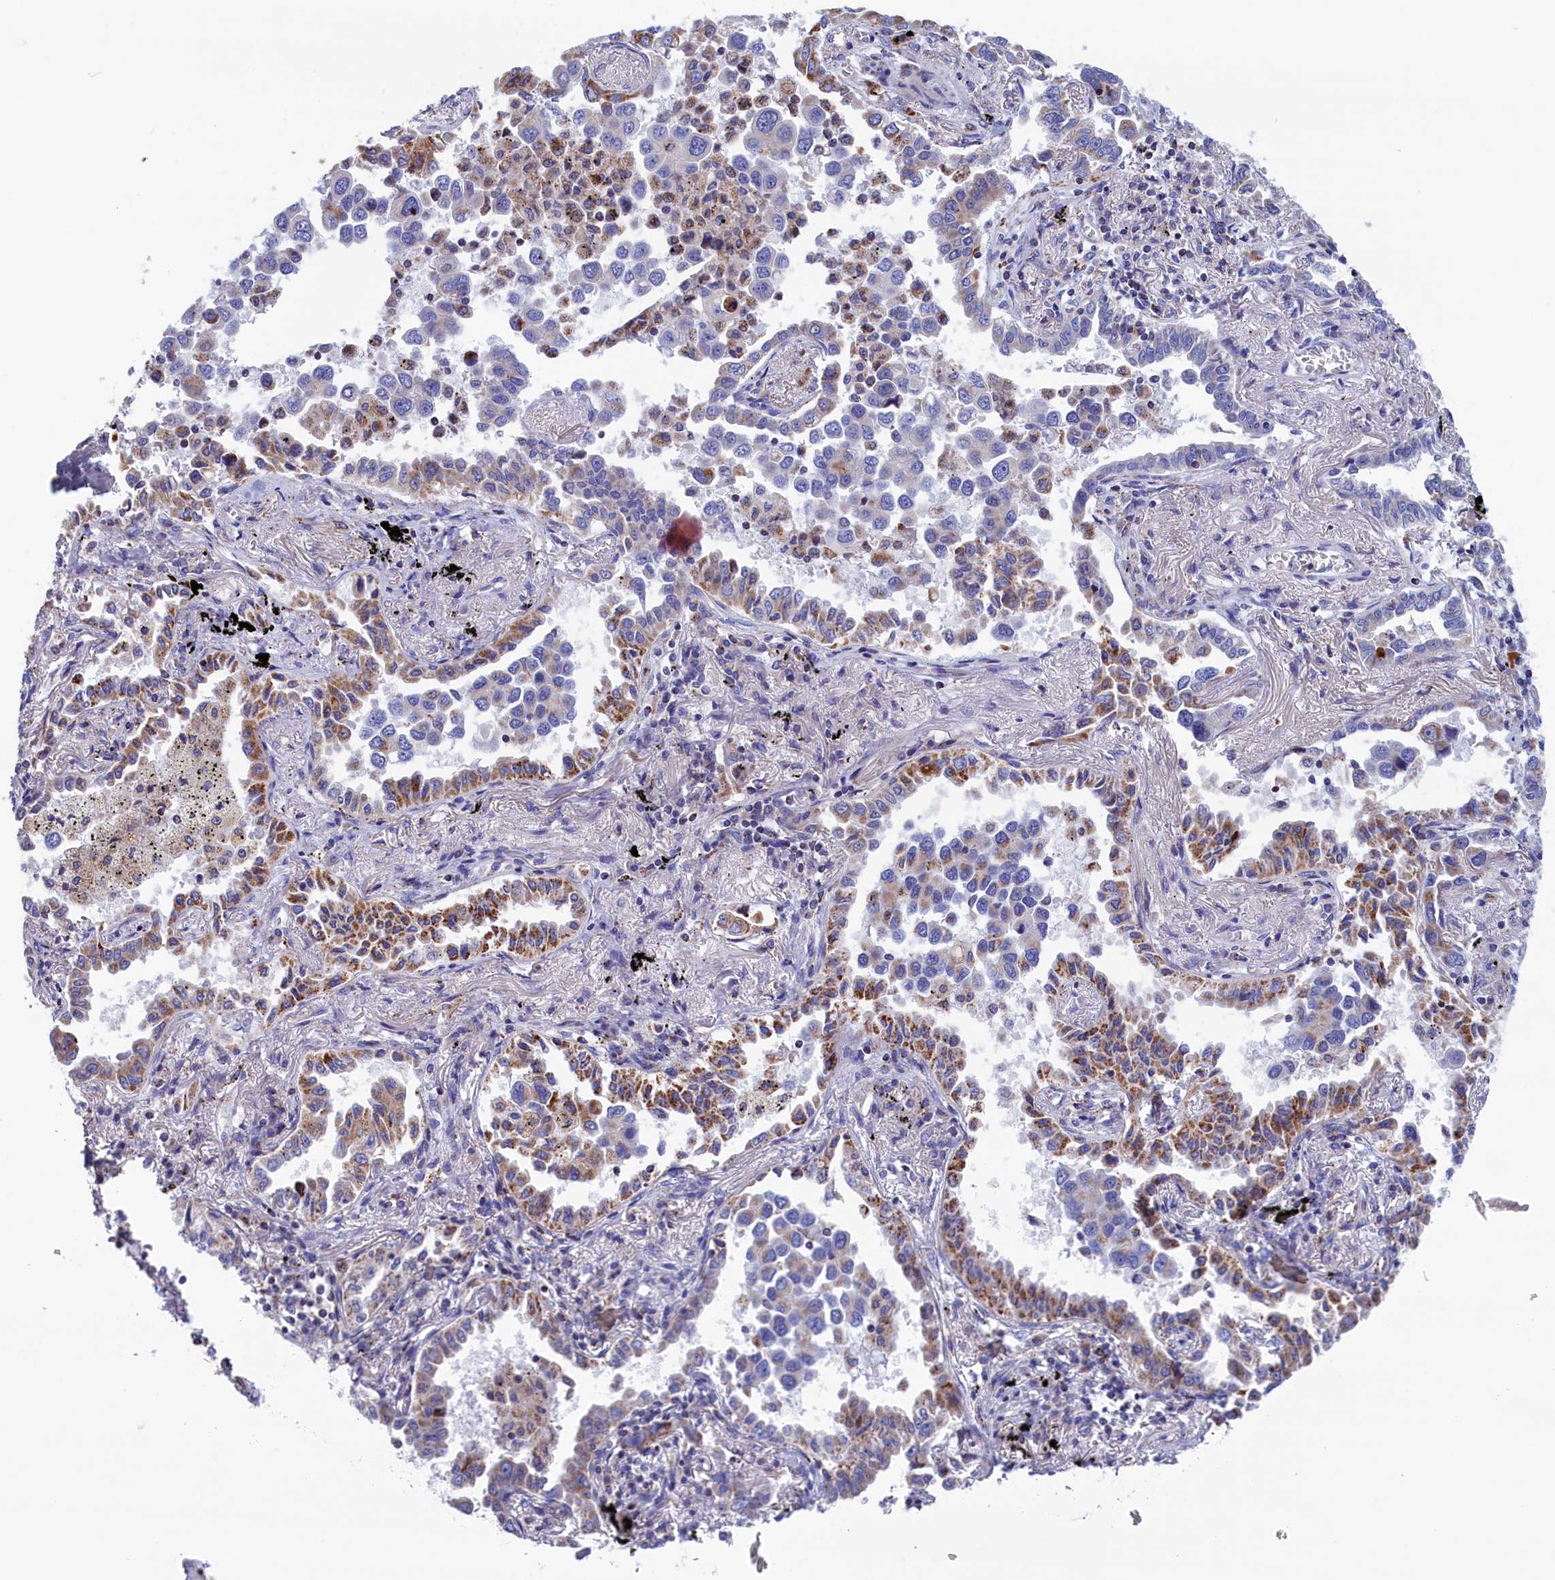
{"staining": {"intensity": "moderate", "quantity": "25%-75%", "location": "cytoplasmic/membranous"}, "tissue": "lung cancer", "cell_type": "Tumor cells", "image_type": "cancer", "snomed": [{"axis": "morphology", "description": "Adenocarcinoma, NOS"}, {"axis": "topography", "description": "Lung"}], "caption": "This photomicrograph exhibits immunohistochemistry staining of lung adenocarcinoma, with medium moderate cytoplasmic/membranous positivity in approximately 25%-75% of tumor cells.", "gene": "WDR83", "patient": {"sex": "male", "age": 67}}